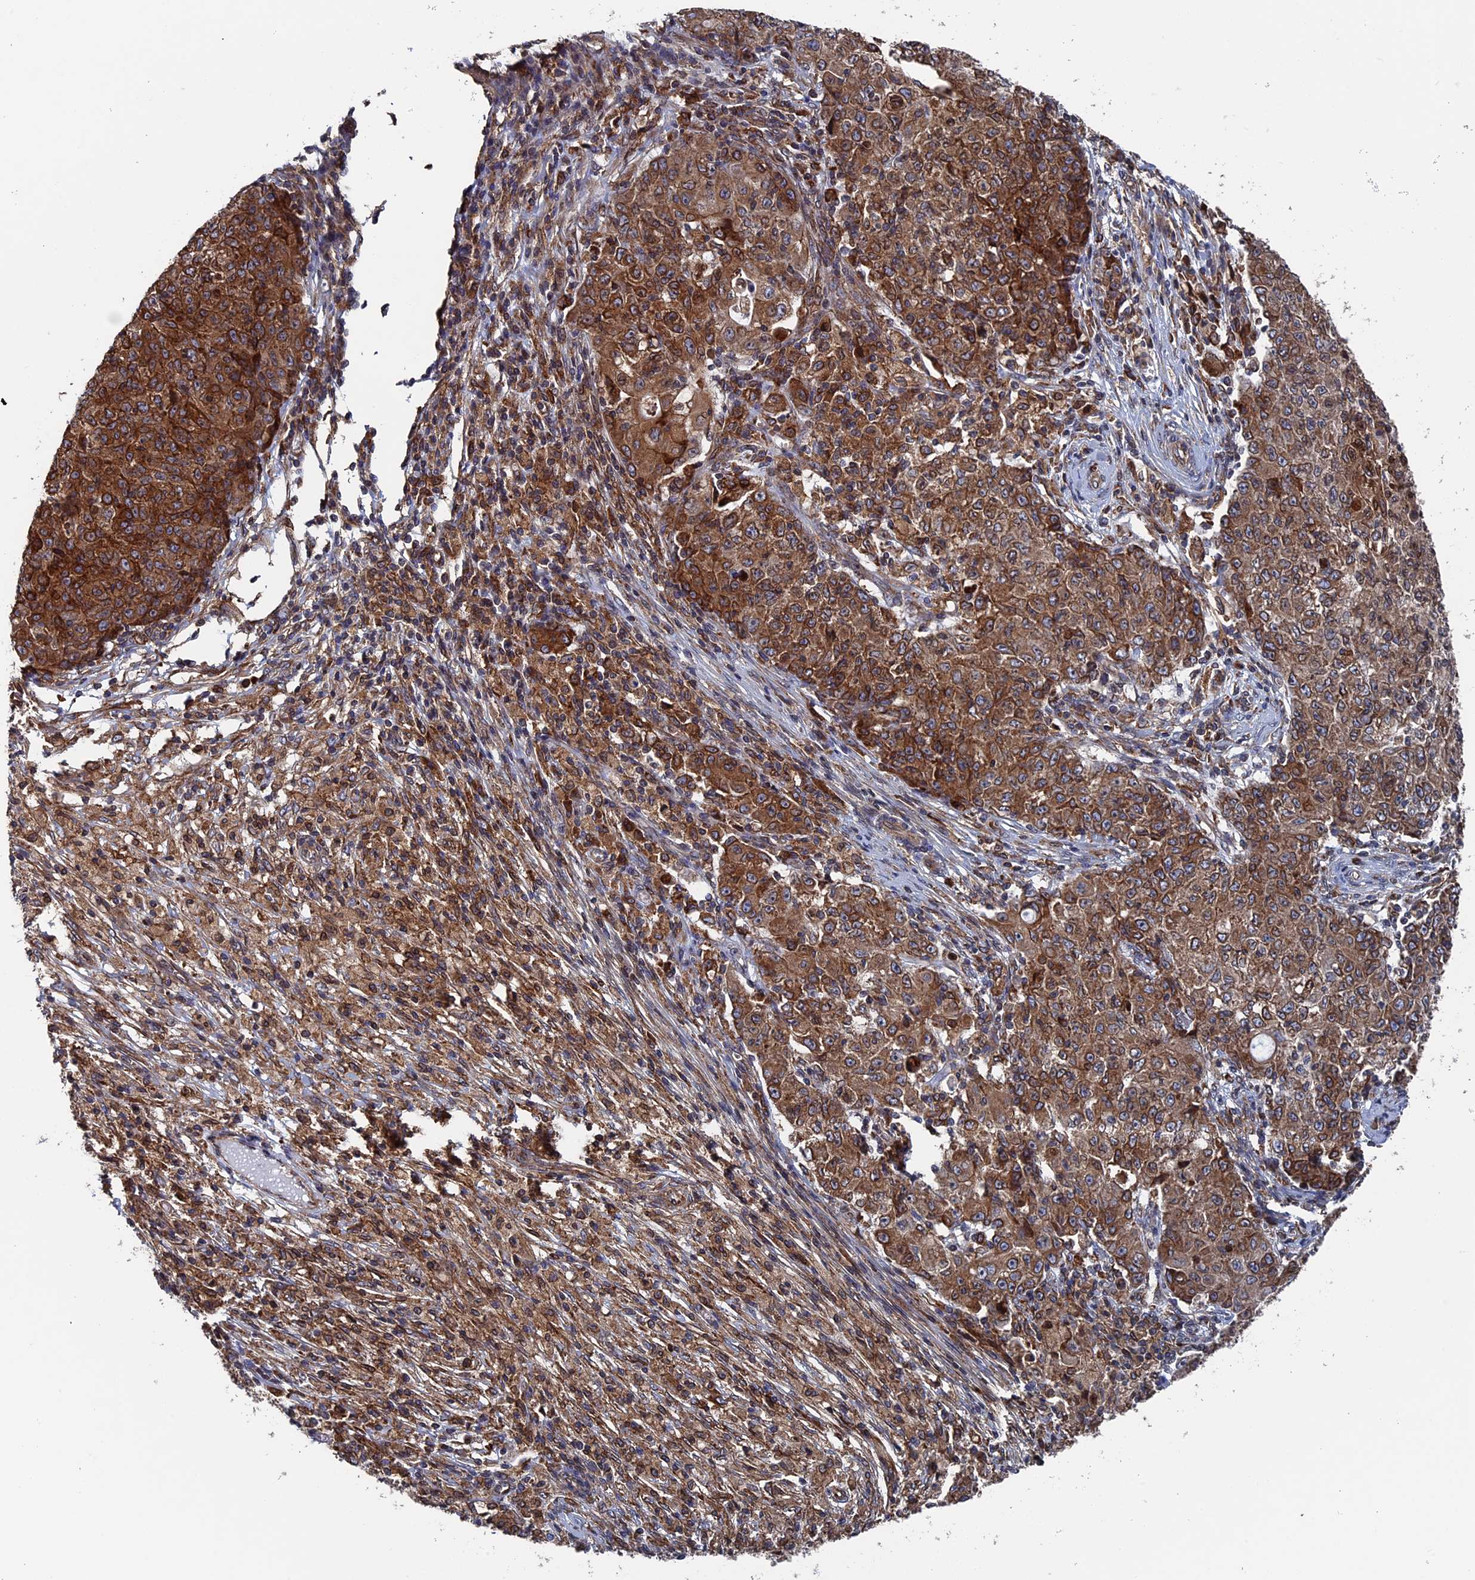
{"staining": {"intensity": "strong", "quantity": ">75%", "location": "cytoplasmic/membranous"}, "tissue": "ovarian cancer", "cell_type": "Tumor cells", "image_type": "cancer", "snomed": [{"axis": "morphology", "description": "Carcinoma, endometroid"}, {"axis": "topography", "description": "Ovary"}], "caption": "A brown stain labels strong cytoplasmic/membranous staining of a protein in ovarian cancer (endometroid carcinoma) tumor cells. The protein is stained brown, and the nuclei are stained in blue (DAB (3,3'-diaminobenzidine) IHC with brightfield microscopy, high magnification).", "gene": "RPUSD1", "patient": {"sex": "female", "age": 42}}